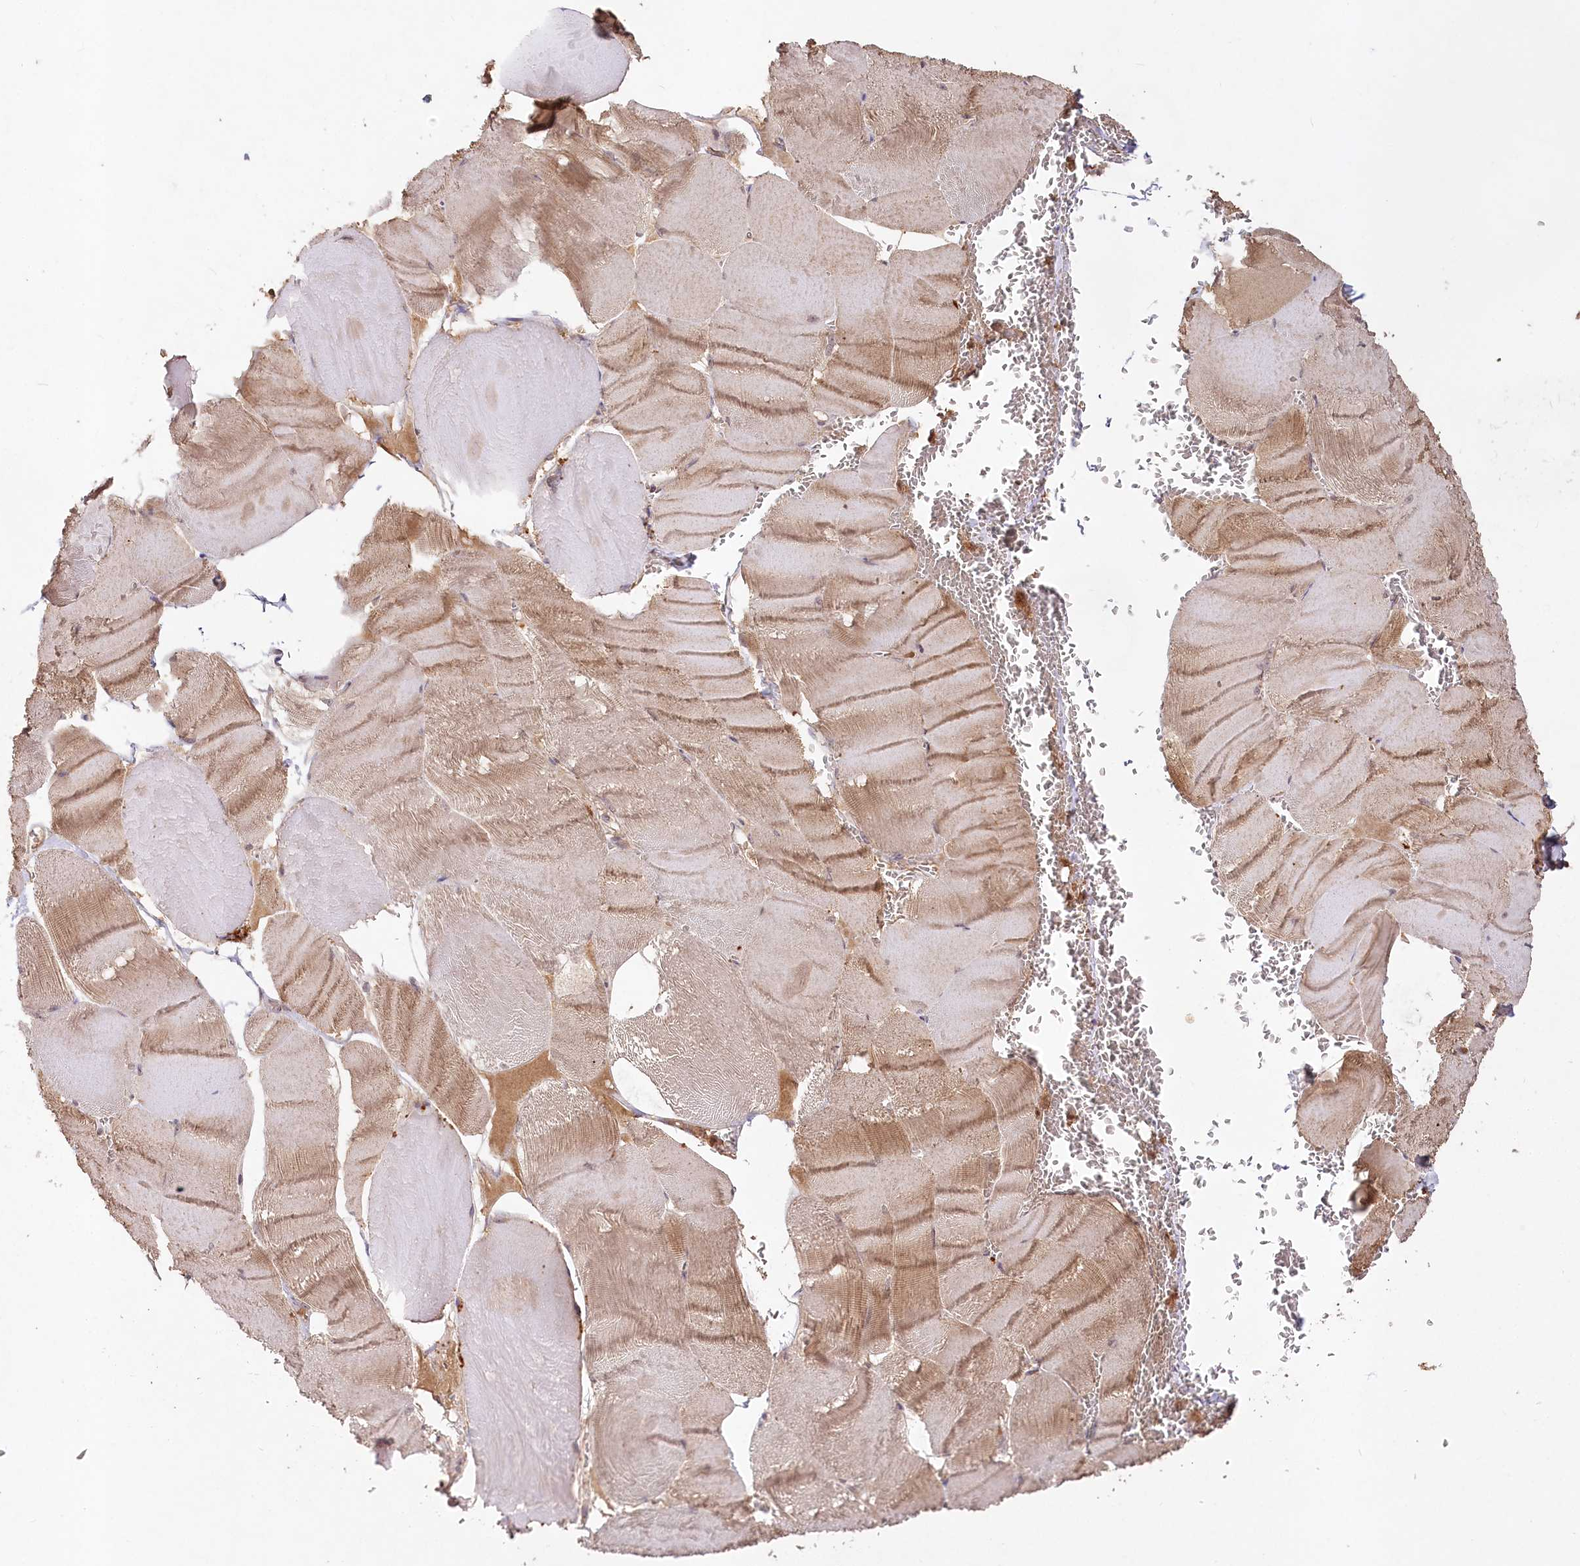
{"staining": {"intensity": "moderate", "quantity": ">75%", "location": "cytoplasmic/membranous"}, "tissue": "skeletal muscle", "cell_type": "Myocytes", "image_type": "normal", "snomed": [{"axis": "morphology", "description": "Normal tissue, NOS"}, {"axis": "morphology", "description": "Basal cell carcinoma"}, {"axis": "topography", "description": "Skeletal muscle"}], "caption": "Immunohistochemical staining of unremarkable human skeletal muscle demonstrates moderate cytoplasmic/membranous protein staining in about >75% of myocytes.", "gene": "IRAK1BP1", "patient": {"sex": "female", "age": 64}}